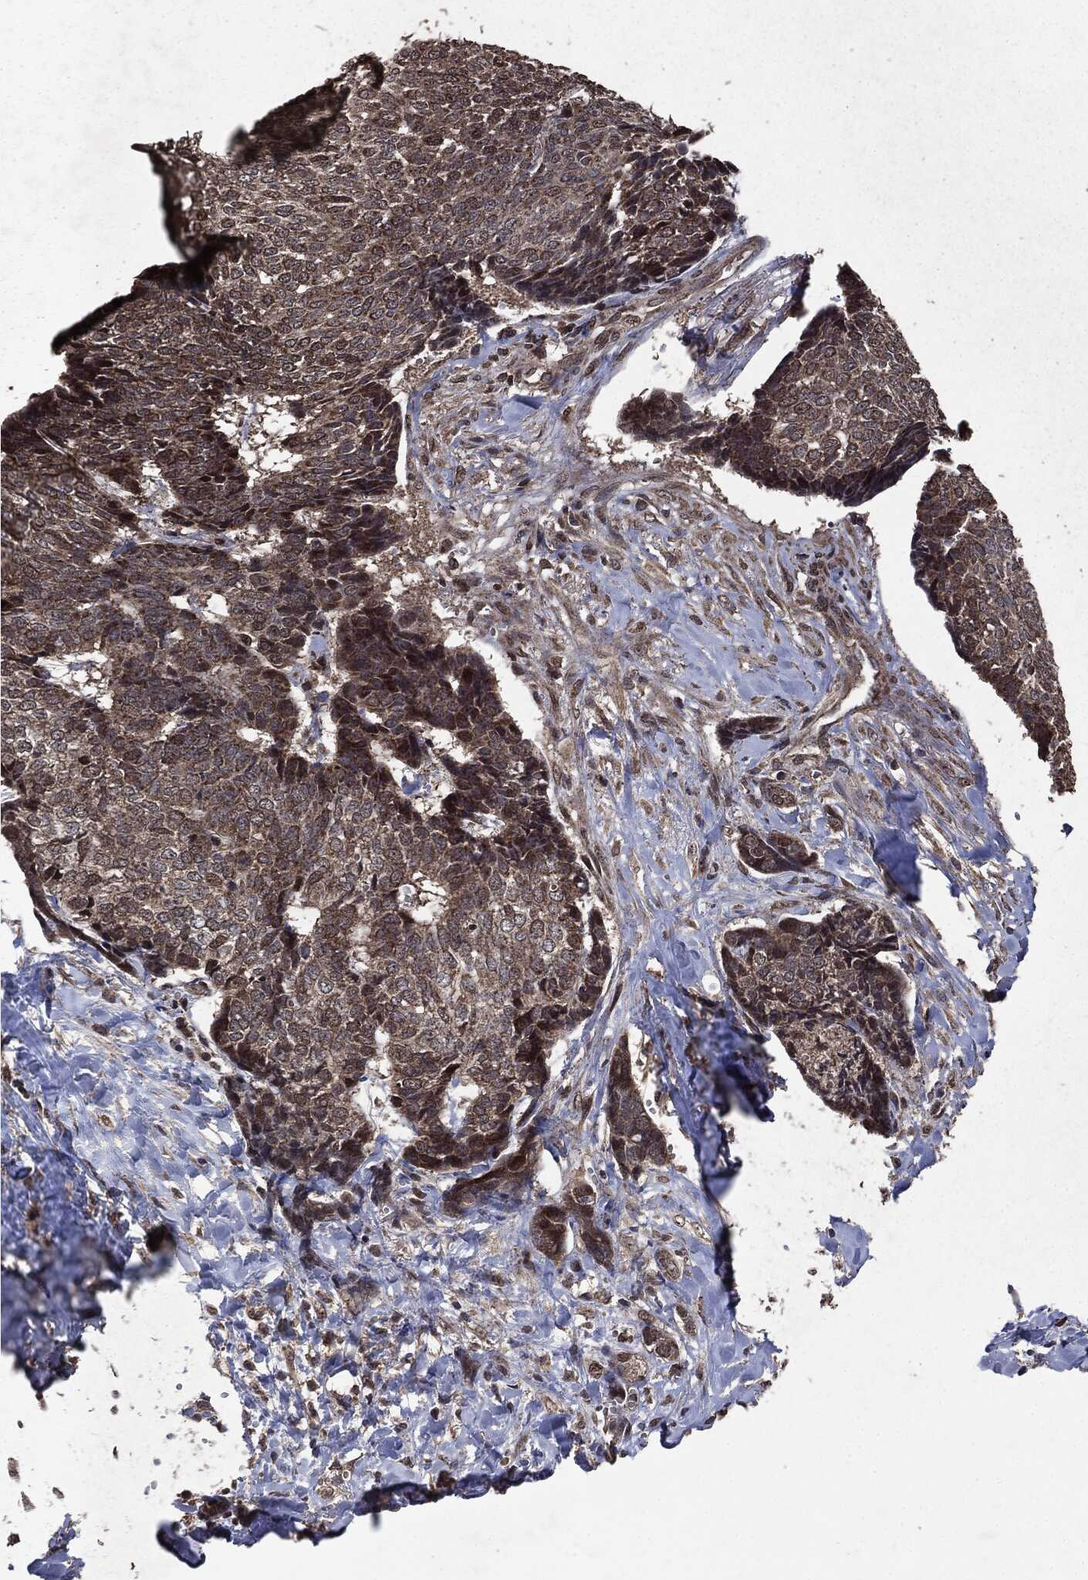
{"staining": {"intensity": "strong", "quantity": "<25%", "location": "nuclear"}, "tissue": "skin cancer", "cell_type": "Tumor cells", "image_type": "cancer", "snomed": [{"axis": "morphology", "description": "Basal cell carcinoma"}, {"axis": "topography", "description": "Skin"}], "caption": "Immunohistochemical staining of human skin basal cell carcinoma shows medium levels of strong nuclear expression in approximately <25% of tumor cells. (DAB IHC, brown staining for protein, blue staining for nuclei).", "gene": "PPP6R2", "patient": {"sex": "male", "age": 86}}